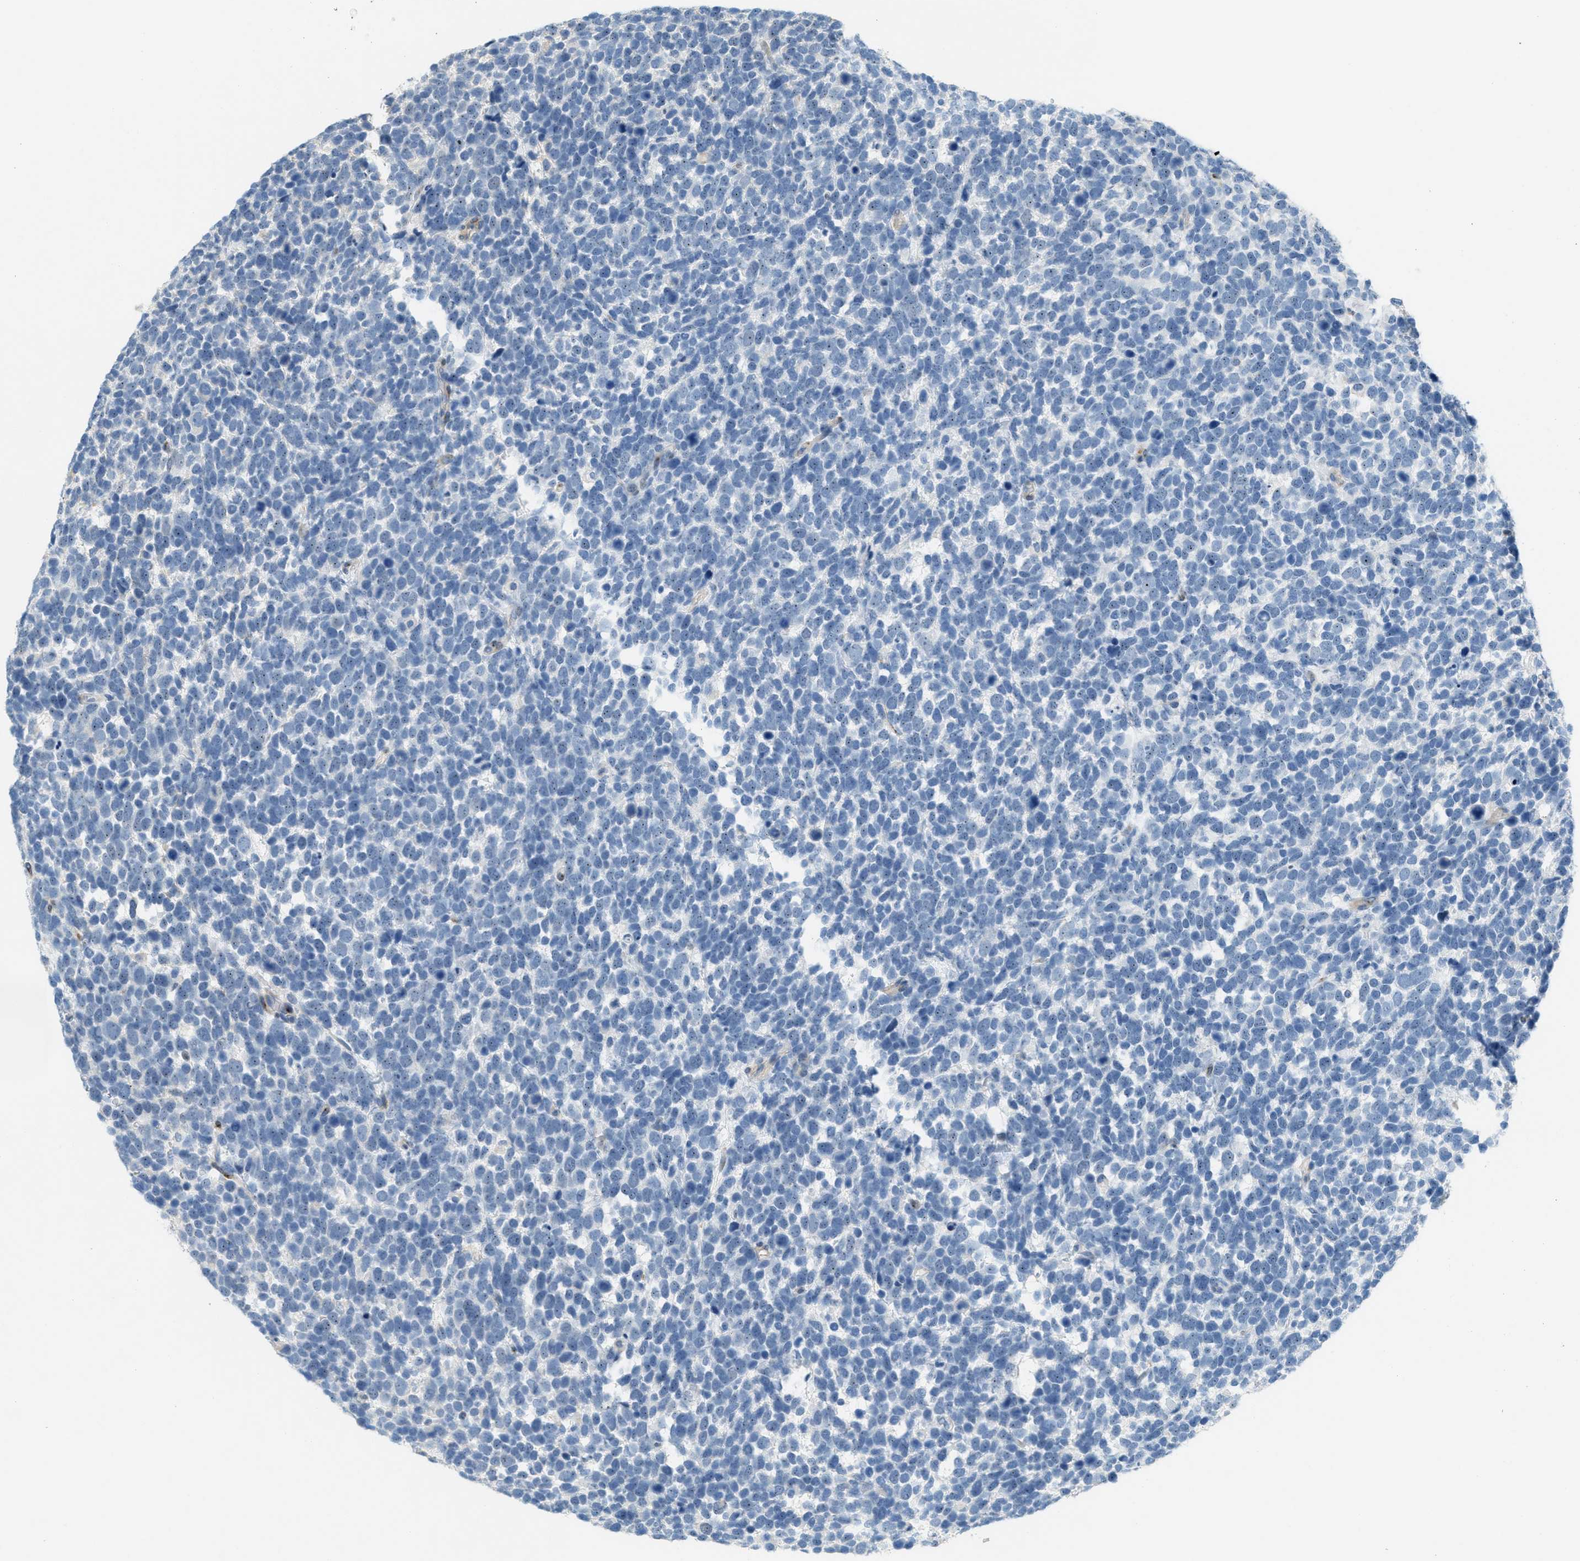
{"staining": {"intensity": "negative", "quantity": "none", "location": "none"}, "tissue": "urothelial cancer", "cell_type": "Tumor cells", "image_type": "cancer", "snomed": [{"axis": "morphology", "description": "Urothelial carcinoma, High grade"}, {"axis": "topography", "description": "Urinary bladder"}], "caption": "This is an immunohistochemistry histopathology image of high-grade urothelial carcinoma. There is no positivity in tumor cells.", "gene": "ADCY5", "patient": {"sex": "female", "age": 82}}